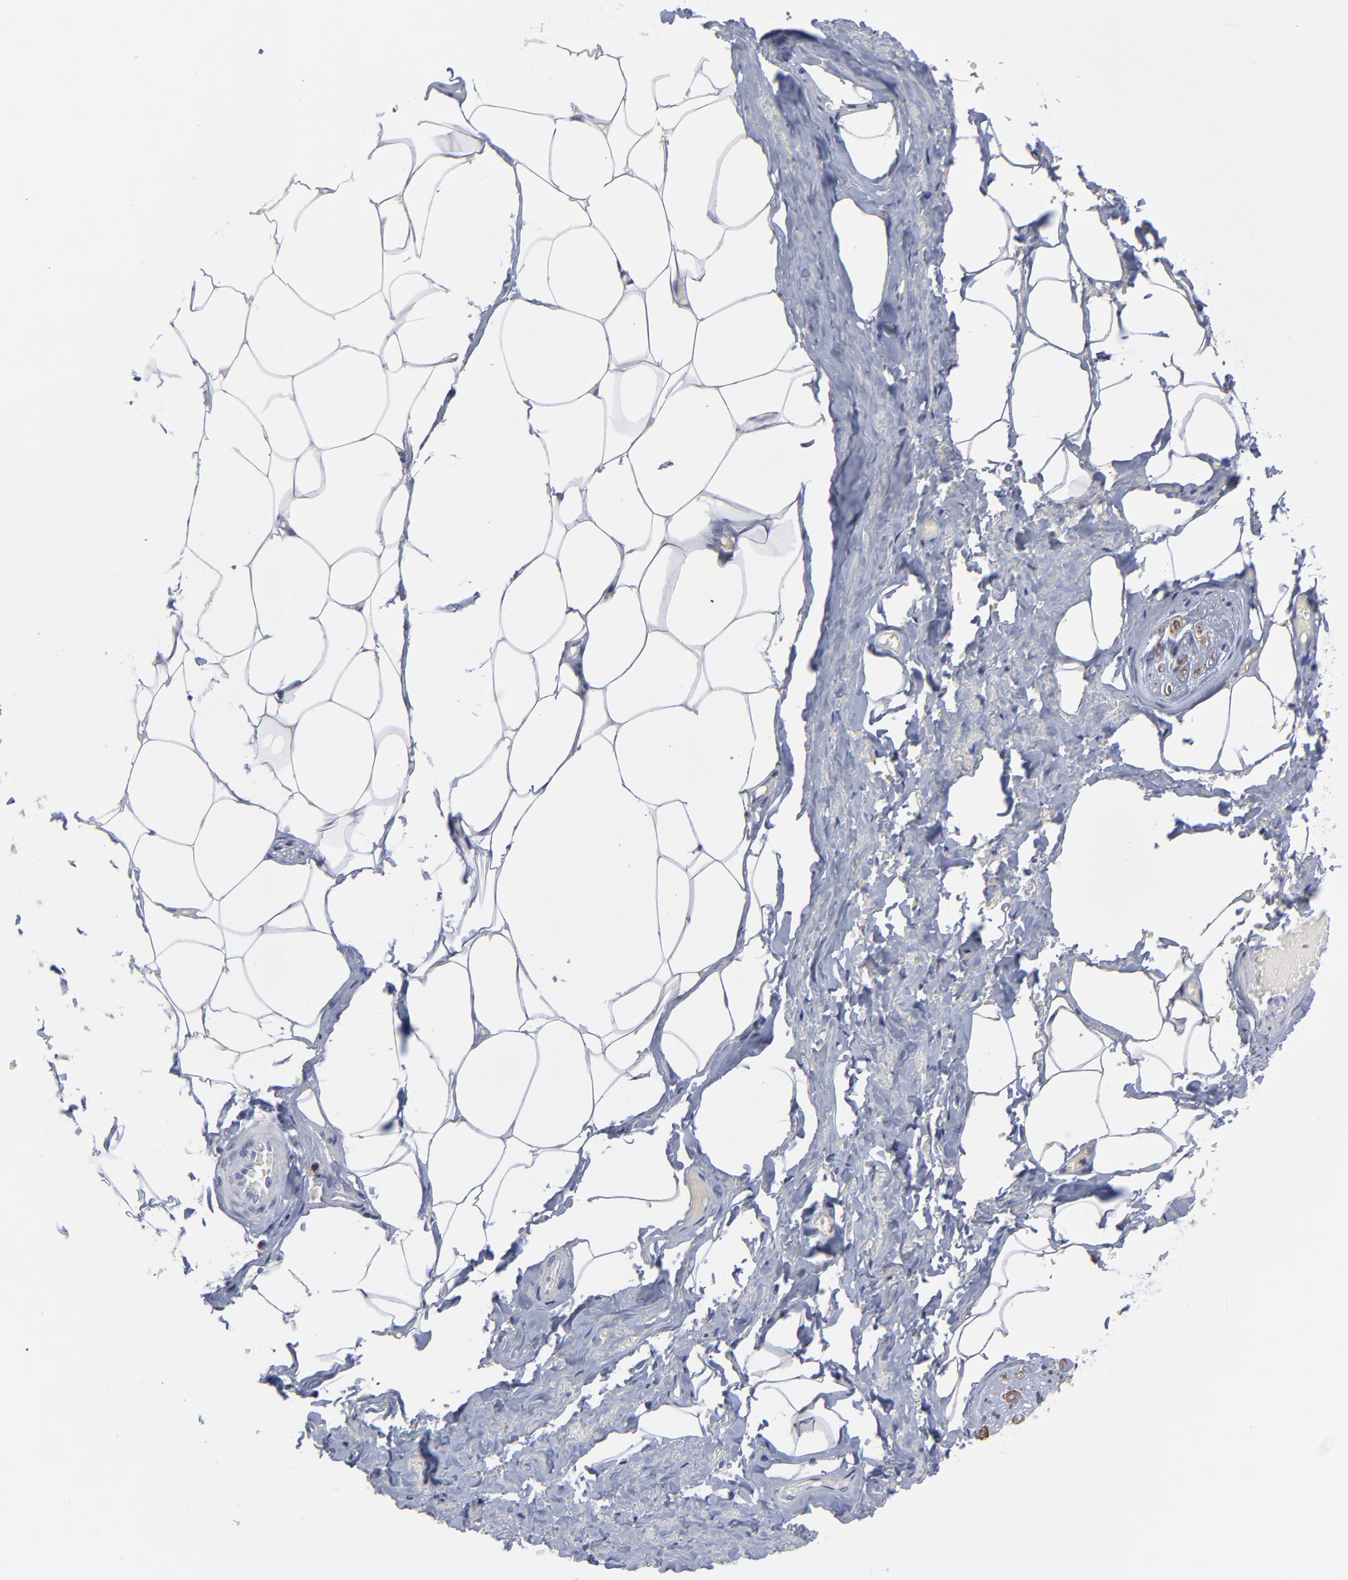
{"staining": {"intensity": "negative", "quantity": "none", "location": "none"}, "tissue": "adipose tissue", "cell_type": "Adipocytes", "image_type": "normal", "snomed": [{"axis": "morphology", "description": "Normal tissue, NOS"}, {"axis": "topography", "description": "Soft tissue"}, {"axis": "topography", "description": "Peripheral nerve tissue"}], "caption": "Immunohistochemistry image of benign human adipose tissue stained for a protein (brown), which shows no staining in adipocytes. Nuclei are stained in blue.", "gene": "SMARCA1", "patient": {"sex": "female", "age": 68}}